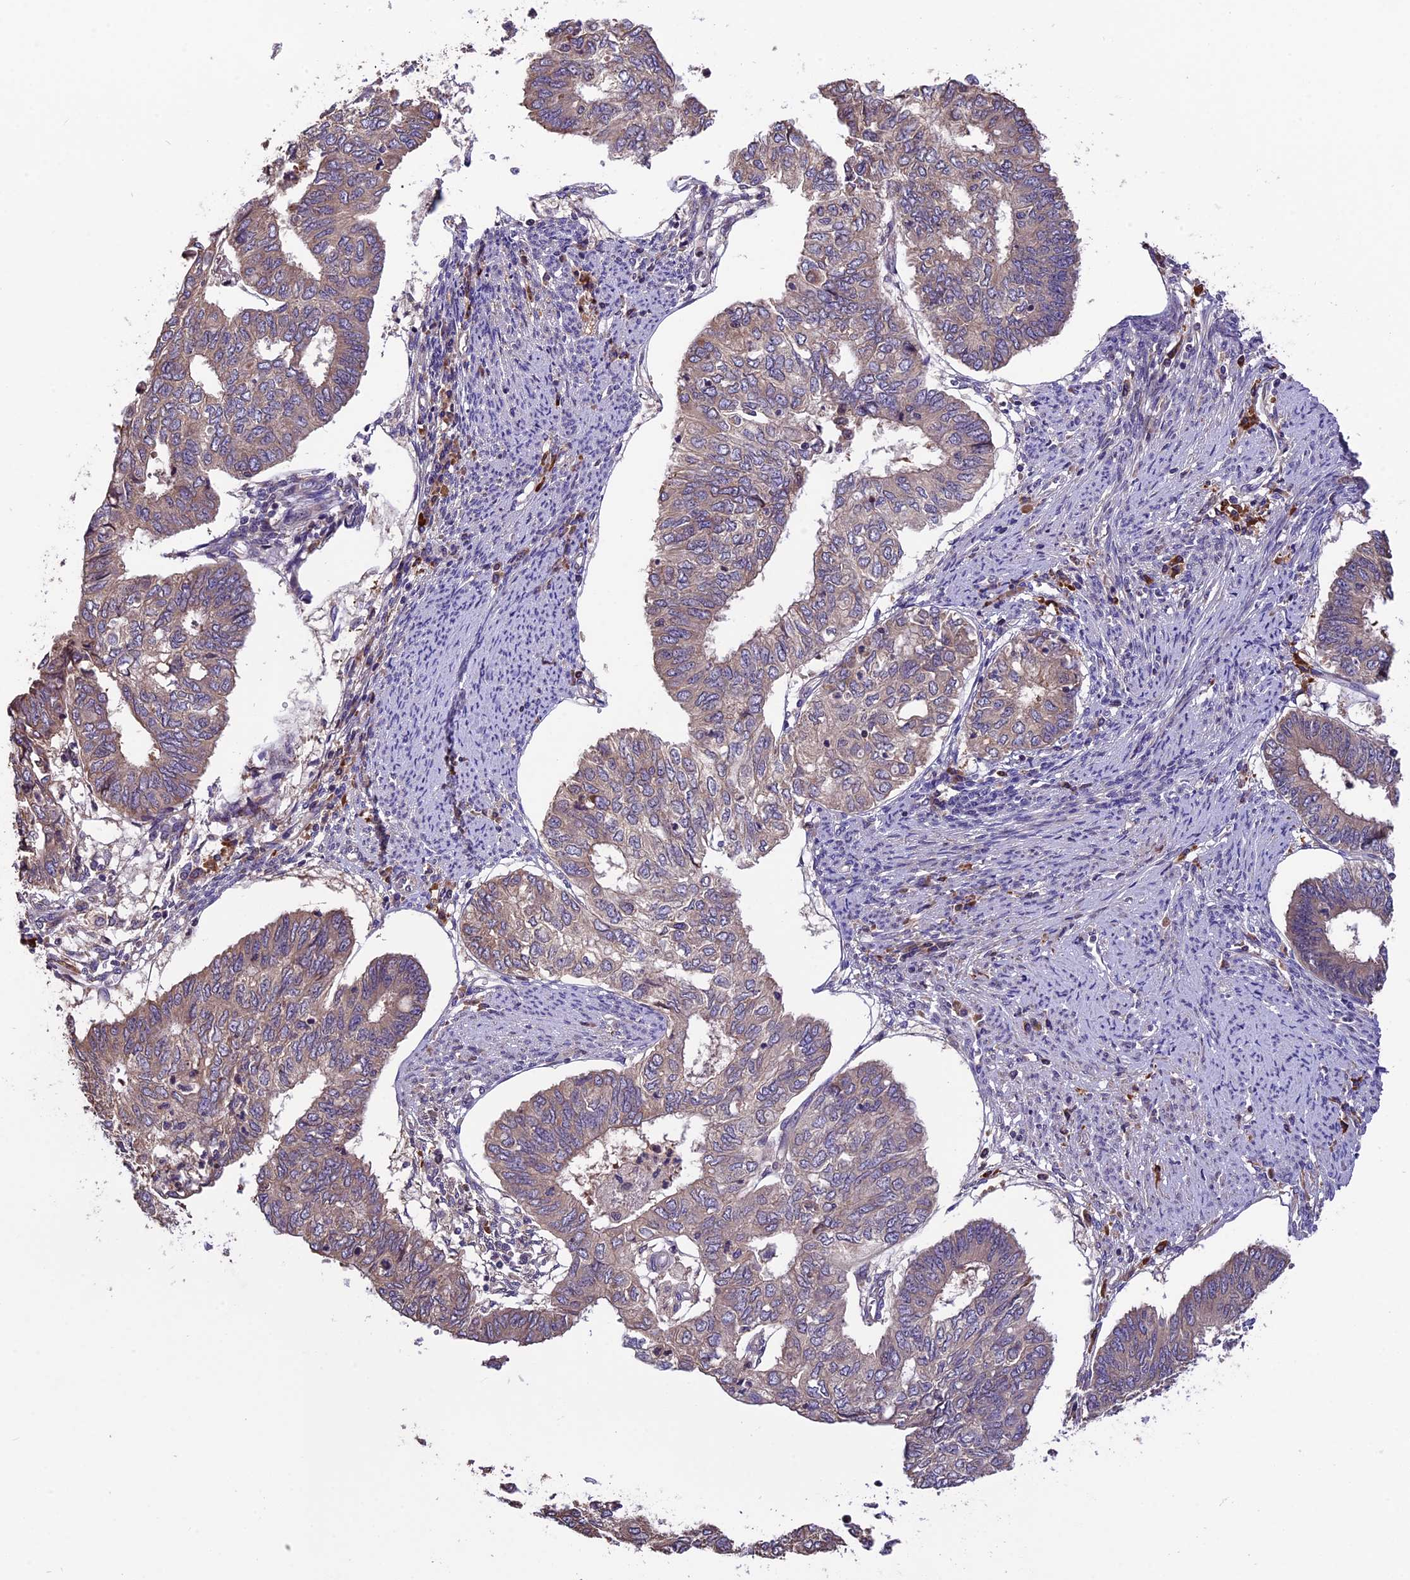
{"staining": {"intensity": "weak", "quantity": "25%-75%", "location": "cytoplasmic/membranous"}, "tissue": "endometrial cancer", "cell_type": "Tumor cells", "image_type": "cancer", "snomed": [{"axis": "morphology", "description": "Adenocarcinoma, NOS"}, {"axis": "topography", "description": "Endometrium"}], "caption": "Immunohistochemical staining of endometrial cancer displays low levels of weak cytoplasmic/membranous protein staining in approximately 25%-75% of tumor cells.", "gene": "ABCC10", "patient": {"sex": "female", "age": 68}}